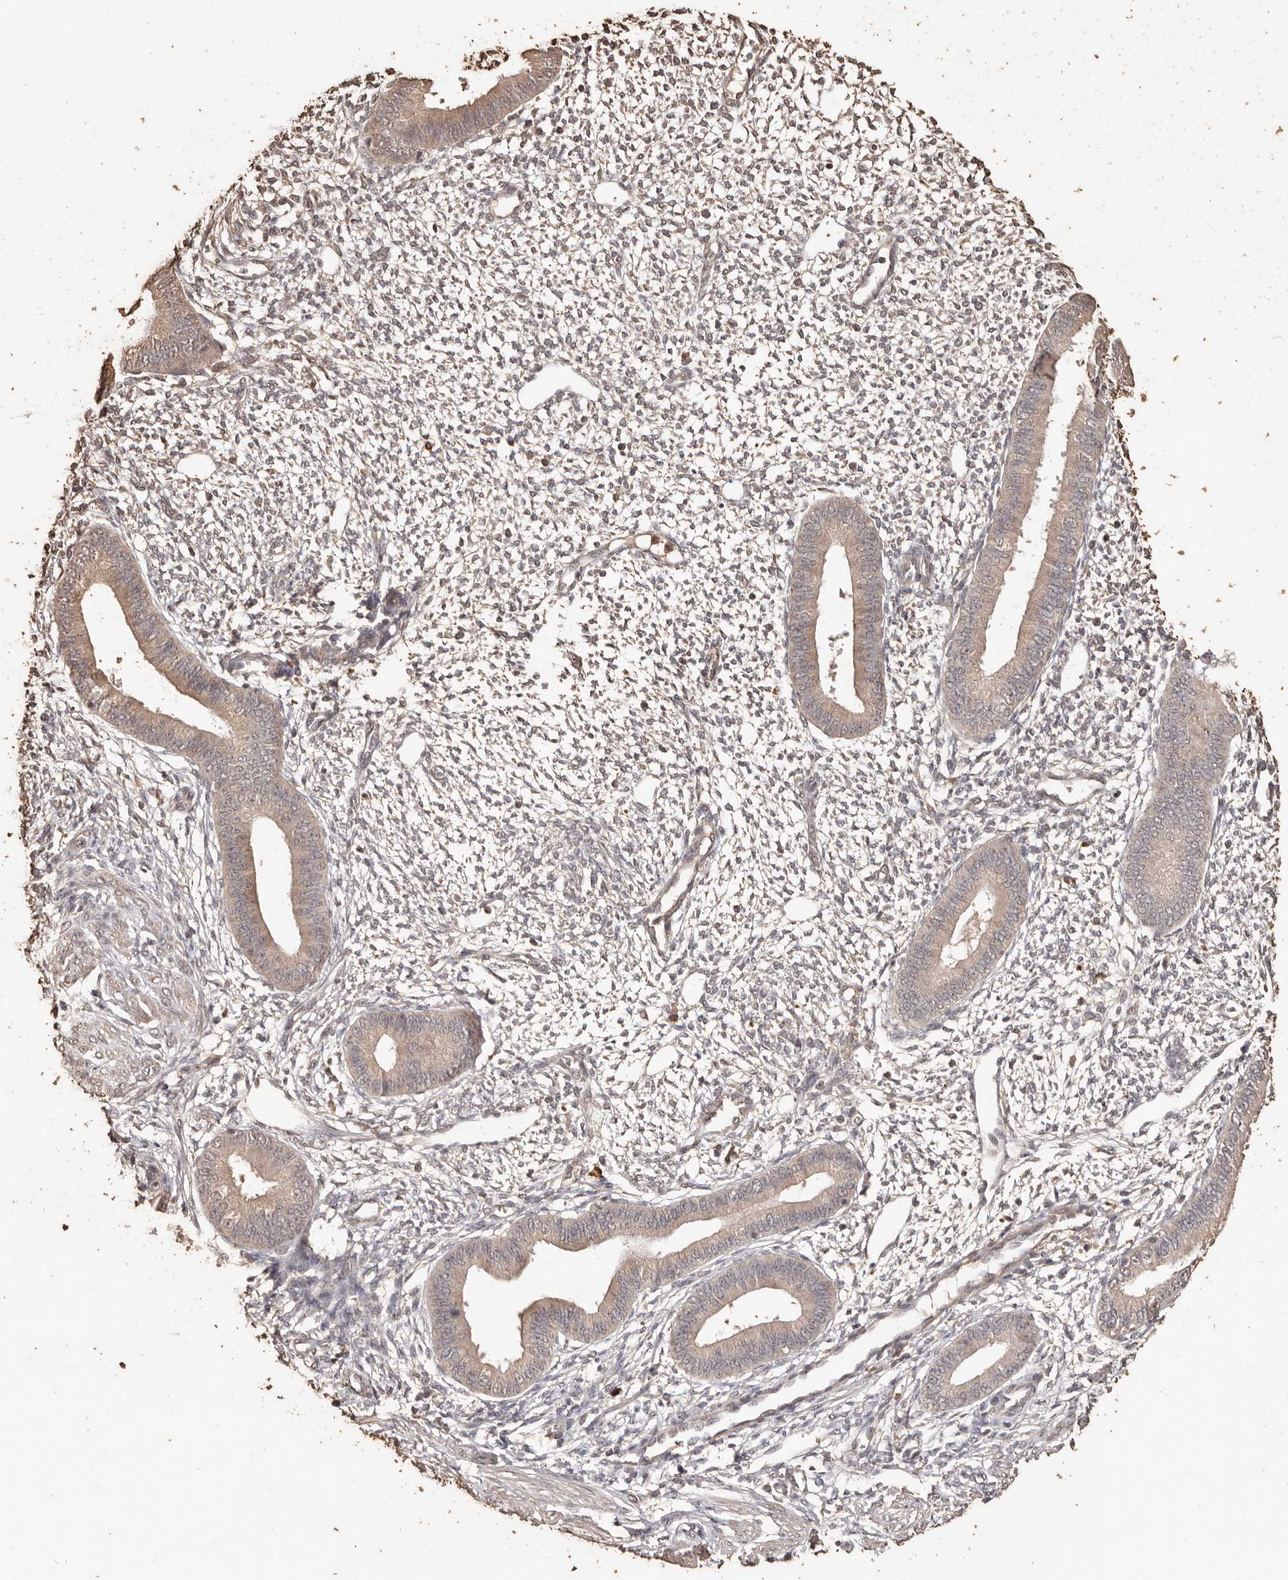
{"staining": {"intensity": "negative", "quantity": "none", "location": "none"}, "tissue": "endometrium", "cell_type": "Cells in endometrial stroma", "image_type": "normal", "snomed": [{"axis": "morphology", "description": "Normal tissue, NOS"}, {"axis": "topography", "description": "Endometrium"}], "caption": "DAB immunohistochemical staining of unremarkable endometrium reveals no significant expression in cells in endometrial stroma.", "gene": "PKDCC", "patient": {"sex": "female", "age": 46}}